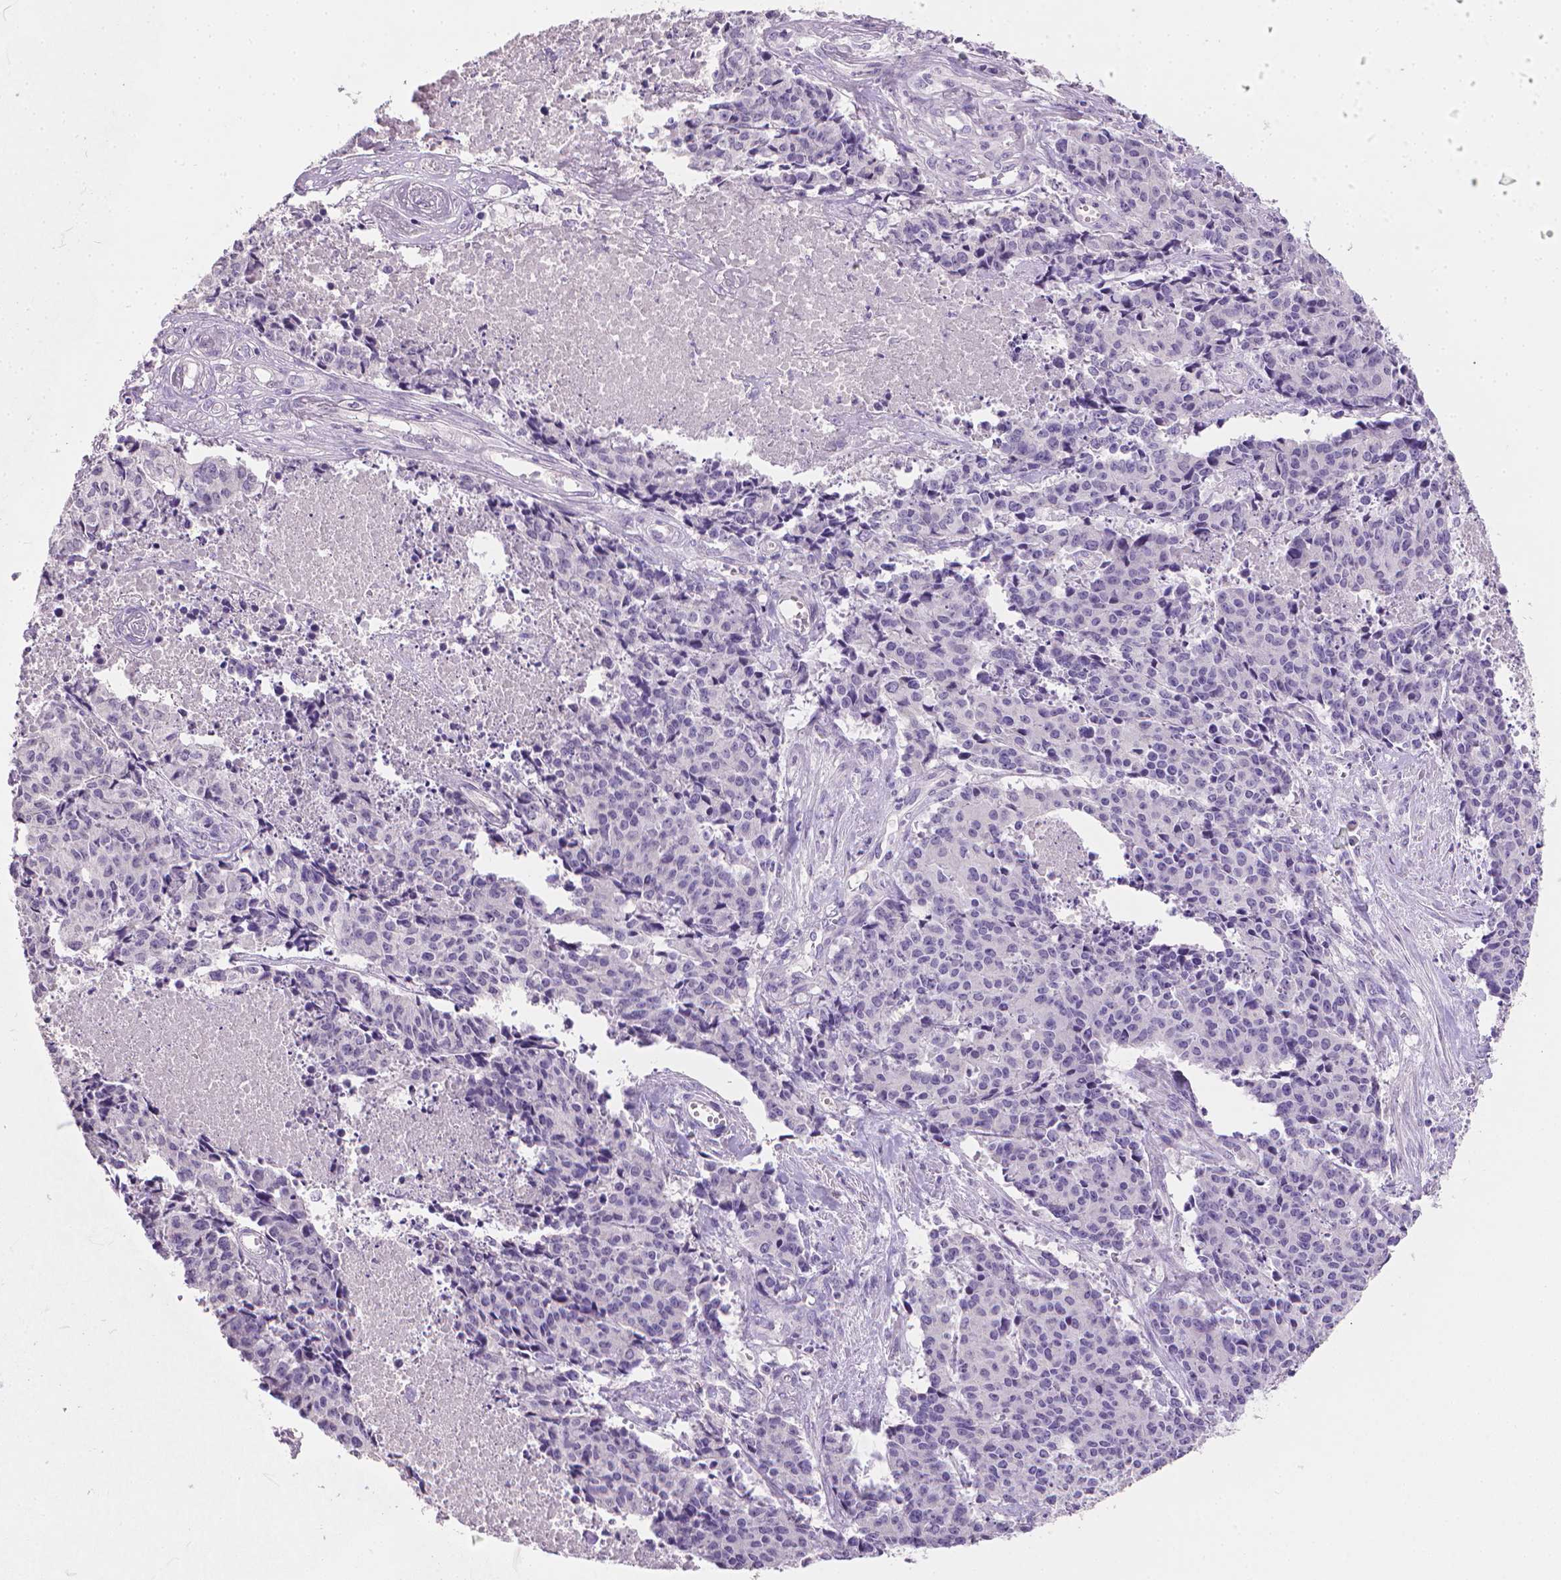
{"staining": {"intensity": "negative", "quantity": "none", "location": "none"}, "tissue": "cervical cancer", "cell_type": "Tumor cells", "image_type": "cancer", "snomed": [{"axis": "morphology", "description": "Squamous cell carcinoma, NOS"}, {"axis": "topography", "description": "Cervix"}], "caption": "Immunohistochemistry (IHC) histopathology image of human squamous cell carcinoma (cervical) stained for a protein (brown), which displays no expression in tumor cells.", "gene": "TNNI2", "patient": {"sex": "female", "age": 28}}